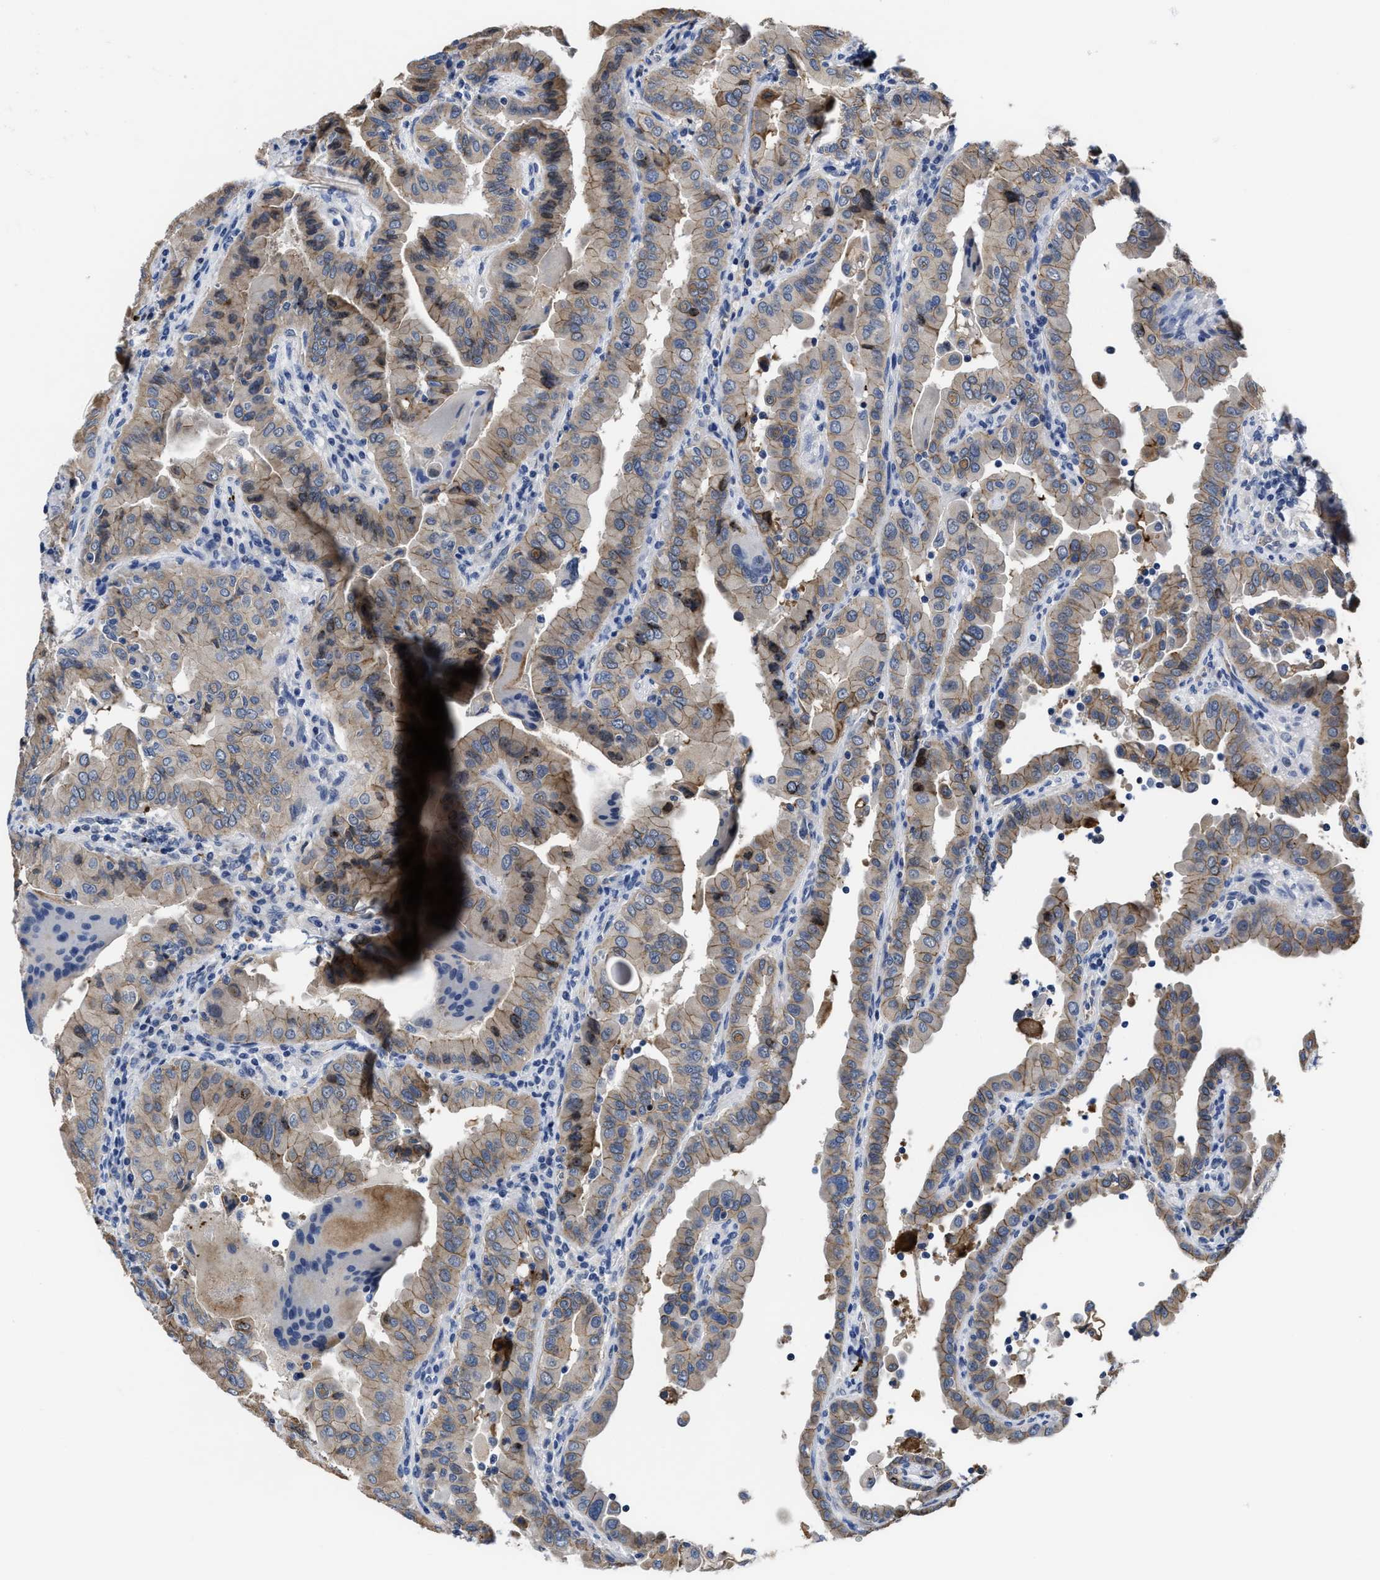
{"staining": {"intensity": "moderate", "quantity": "25%-75%", "location": "cytoplasmic/membranous"}, "tissue": "thyroid cancer", "cell_type": "Tumor cells", "image_type": "cancer", "snomed": [{"axis": "morphology", "description": "Papillary adenocarcinoma, NOS"}, {"axis": "topography", "description": "Thyroid gland"}], "caption": "Human thyroid papillary adenocarcinoma stained for a protein (brown) reveals moderate cytoplasmic/membranous positive positivity in about 25%-75% of tumor cells.", "gene": "GHITM", "patient": {"sex": "male", "age": 33}}